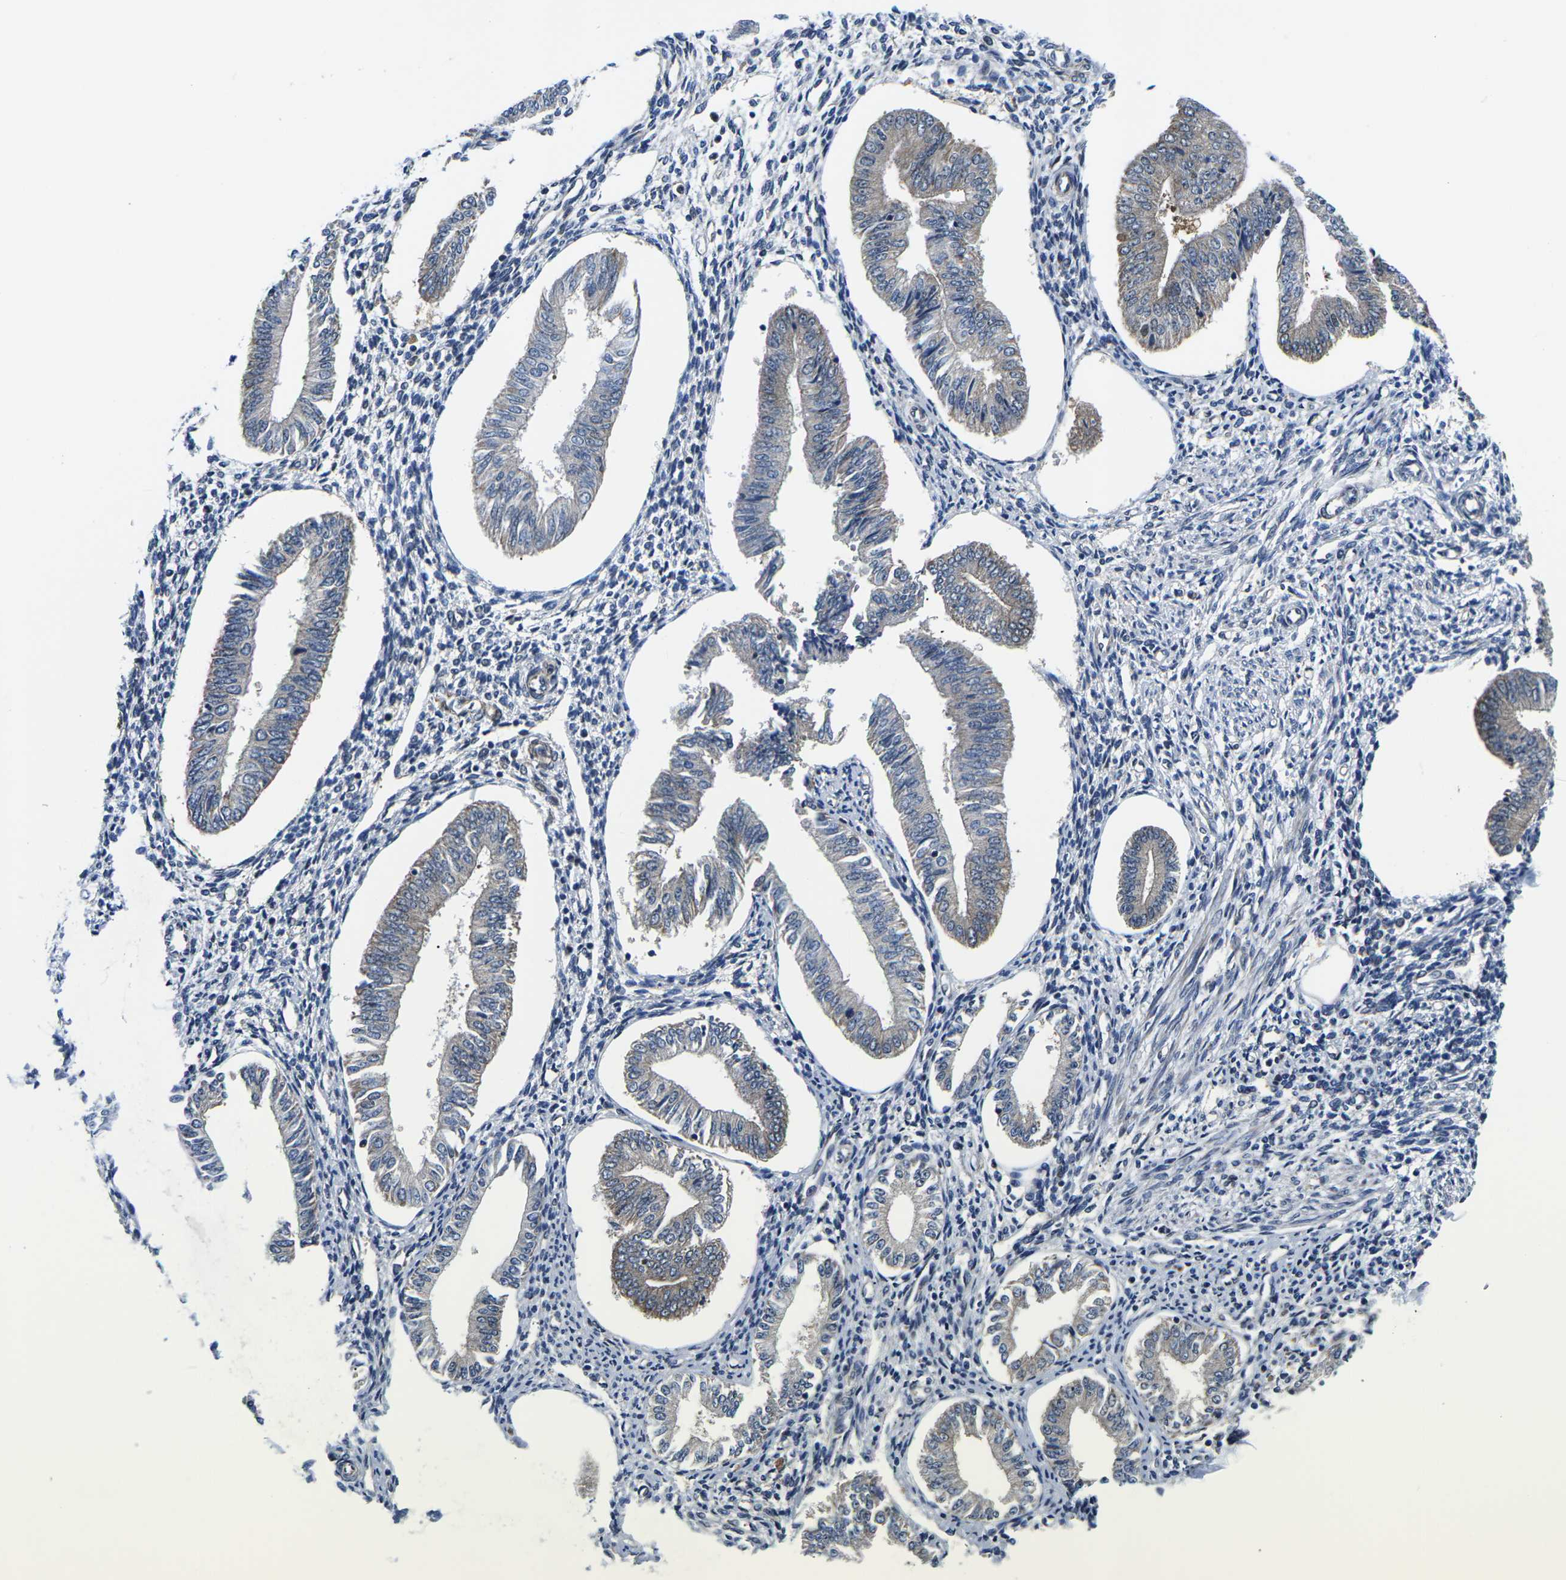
{"staining": {"intensity": "negative", "quantity": "none", "location": "none"}, "tissue": "endometrium", "cell_type": "Cells in endometrial stroma", "image_type": "normal", "snomed": [{"axis": "morphology", "description": "Normal tissue, NOS"}, {"axis": "topography", "description": "Endometrium"}], "caption": "This histopathology image is of normal endometrium stained with IHC to label a protein in brown with the nuclei are counter-stained blue. There is no expression in cells in endometrial stroma. Nuclei are stained in blue.", "gene": "EIF4E", "patient": {"sex": "female", "age": 50}}